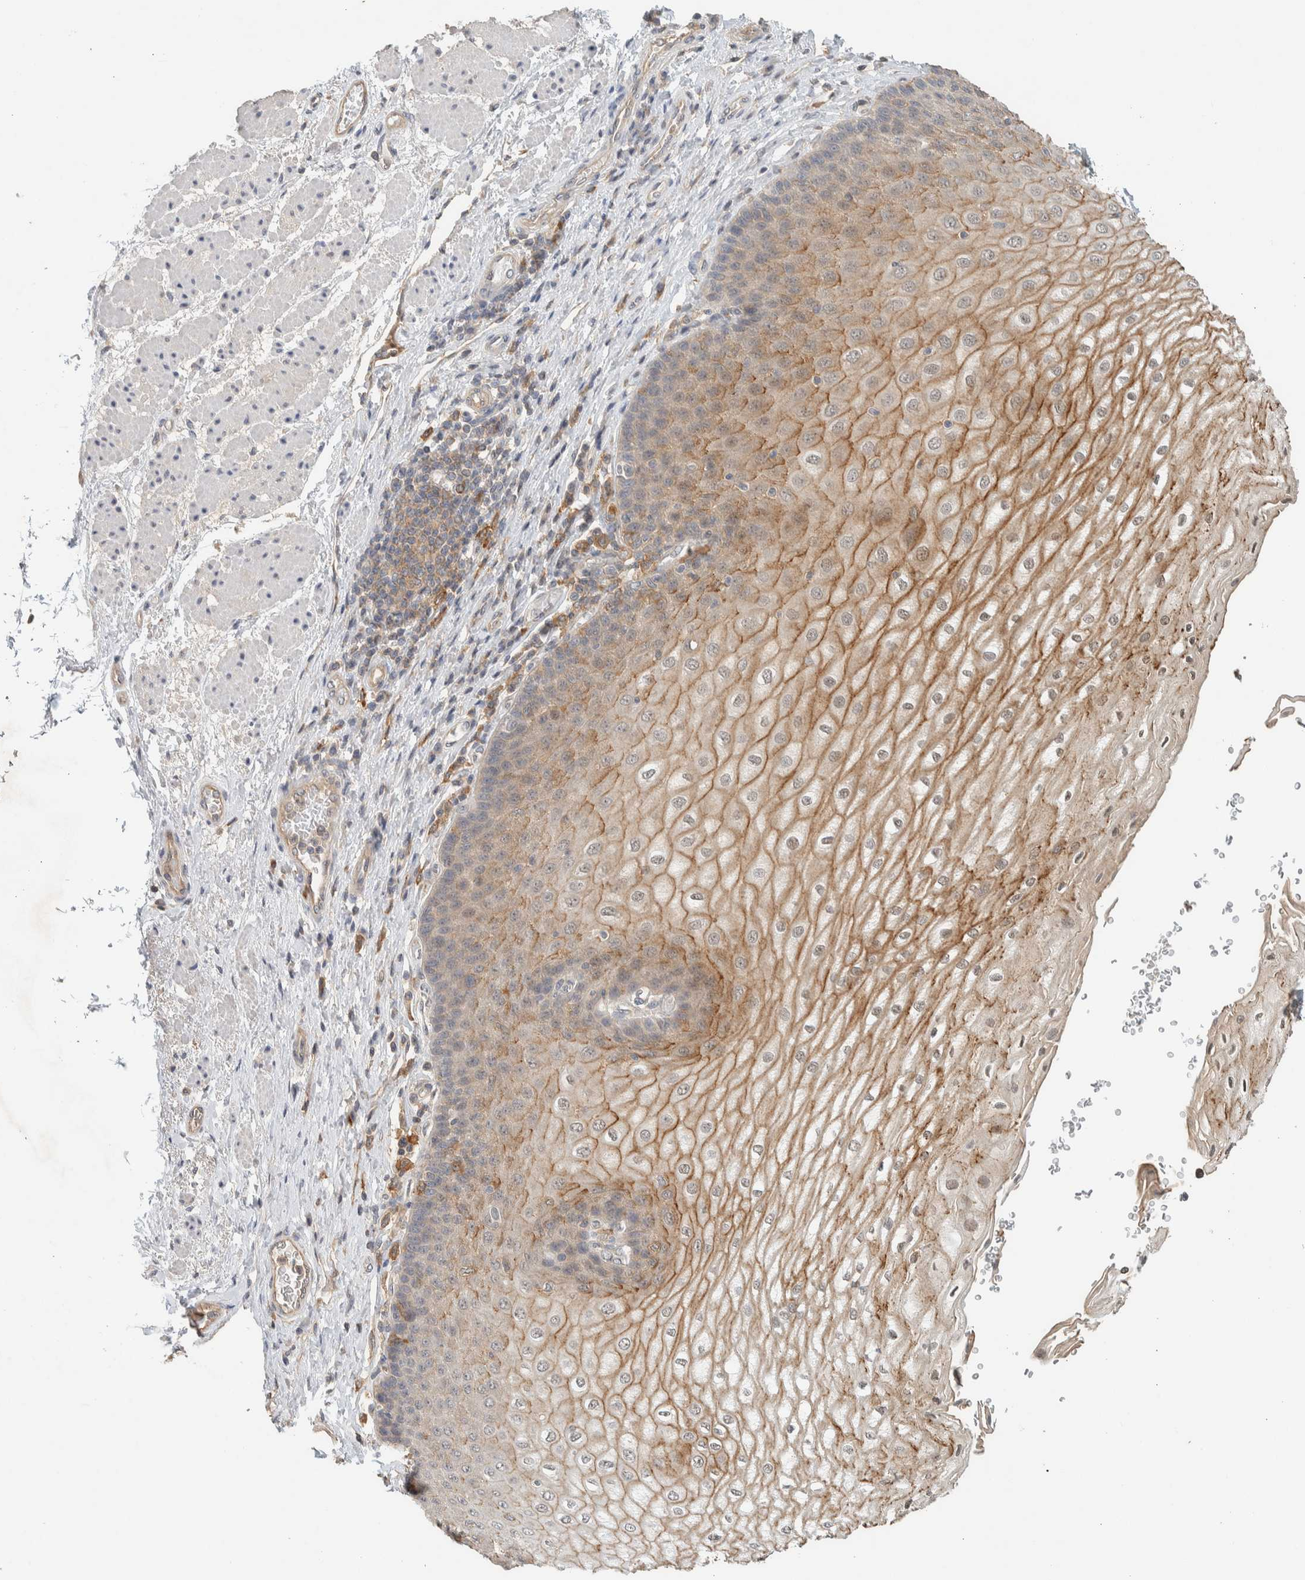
{"staining": {"intensity": "moderate", "quantity": "25%-75%", "location": "cytoplasmic/membranous"}, "tissue": "esophagus", "cell_type": "Squamous epithelial cells", "image_type": "normal", "snomed": [{"axis": "morphology", "description": "Normal tissue, NOS"}, {"axis": "topography", "description": "Esophagus"}], "caption": "A histopathology image of esophagus stained for a protein demonstrates moderate cytoplasmic/membranous brown staining in squamous epithelial cells.", "gene": "RAB11FIP1", "patient": {"sex": "male", "age": 54}}